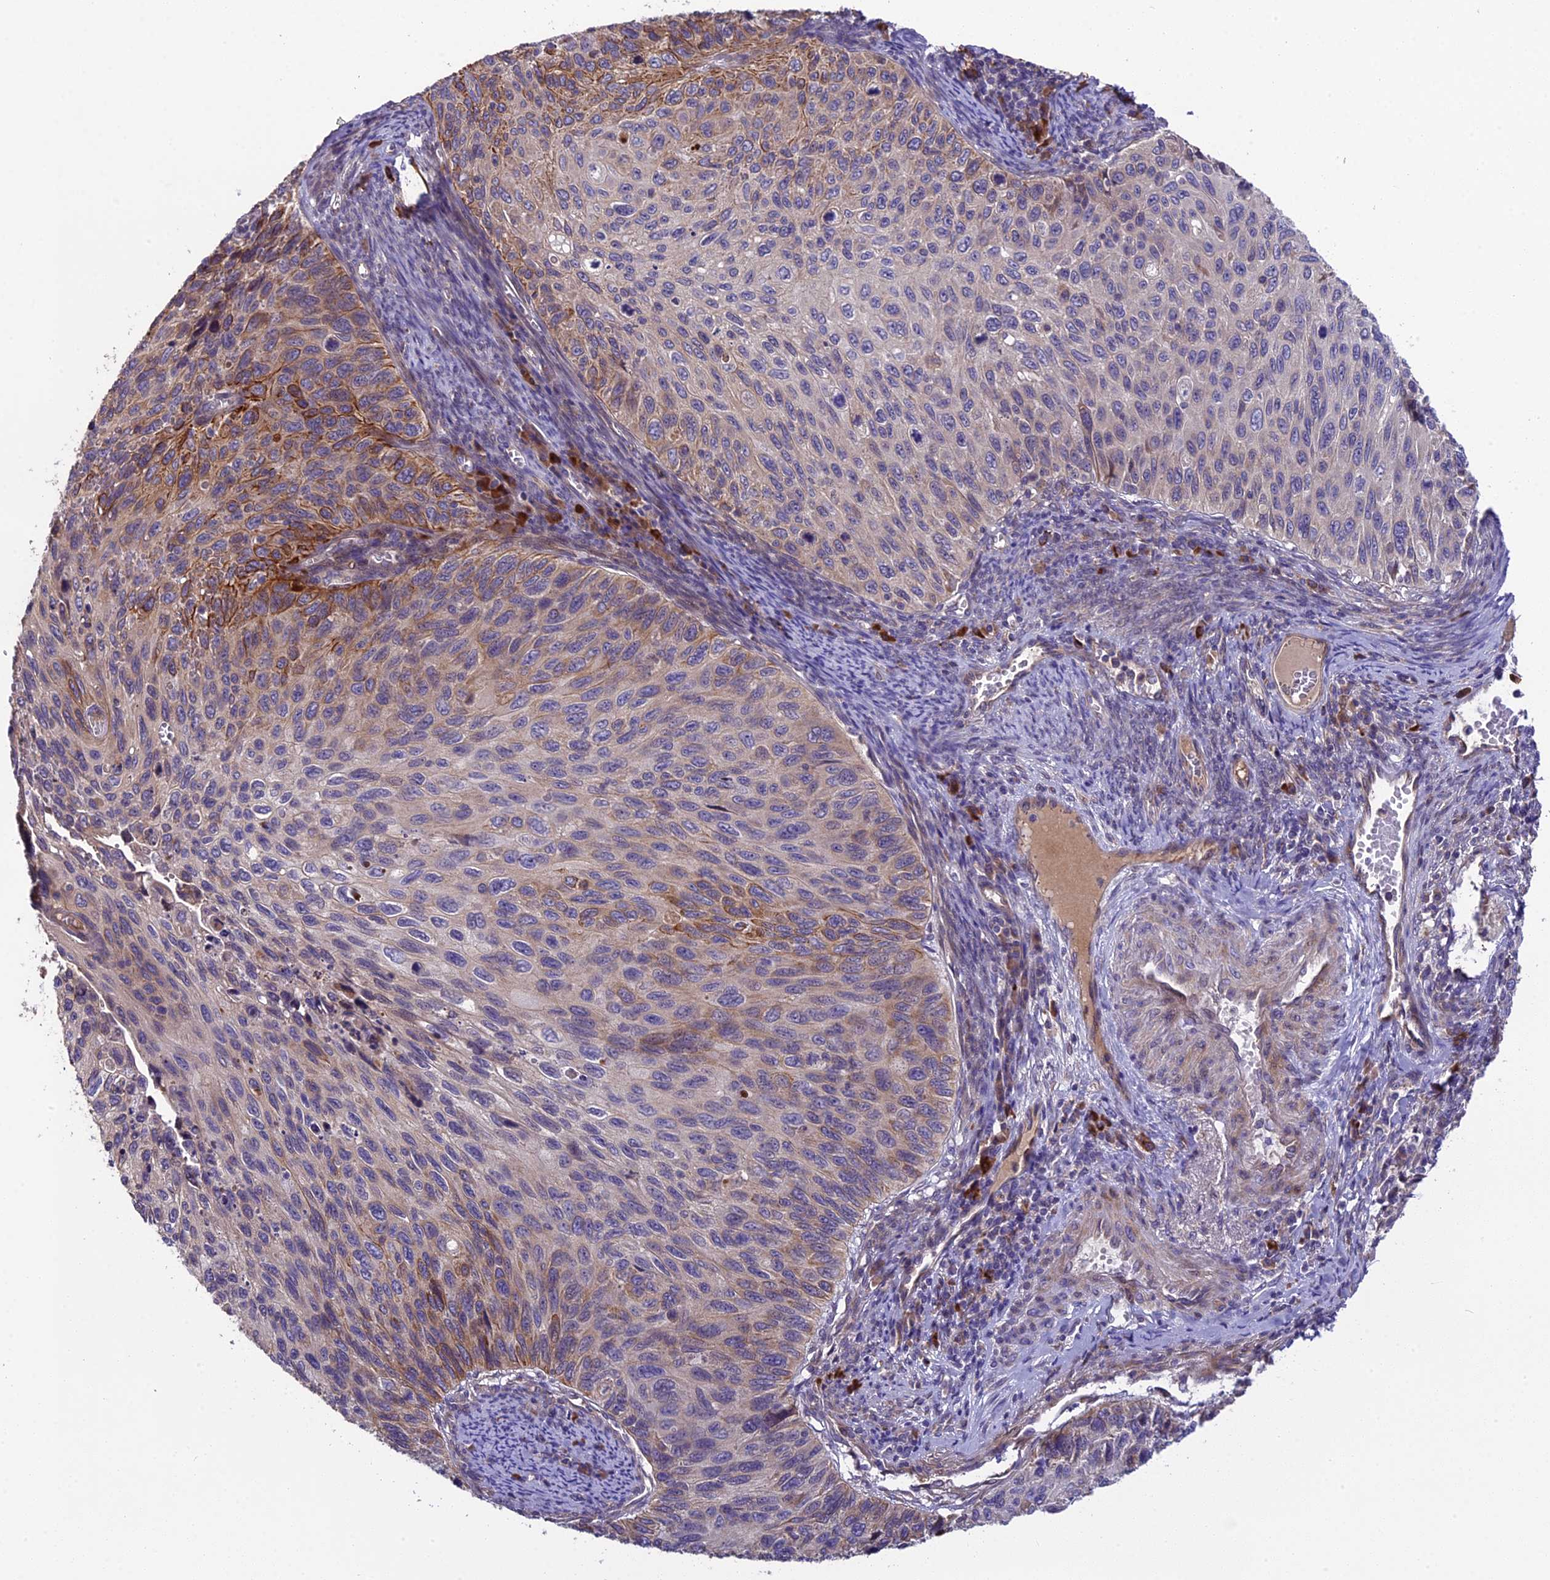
{"staining": {"intensity": "moderate", "quantity": "25%-75%", "location": "cytoplasmic/membranous"}, "tissue": "cervical cancer", "cell_type": "Tumor cells", "image_type": "cancer", "snomed": [{"axis": "morphology", "description": "Squamous cell carcinoma, NOS"}, {"axis": "topography", "description": "Cervix"}], "caption": "Immunohistochemical staining of cervical squamous cell carcinoma exhibits medium levels of moderate cytoplasmic/membranous protein staining in approximately 25%-75% of tumor cells.", "gene": "ABCC10", "patient": {"sex": "female", "age": 70}}